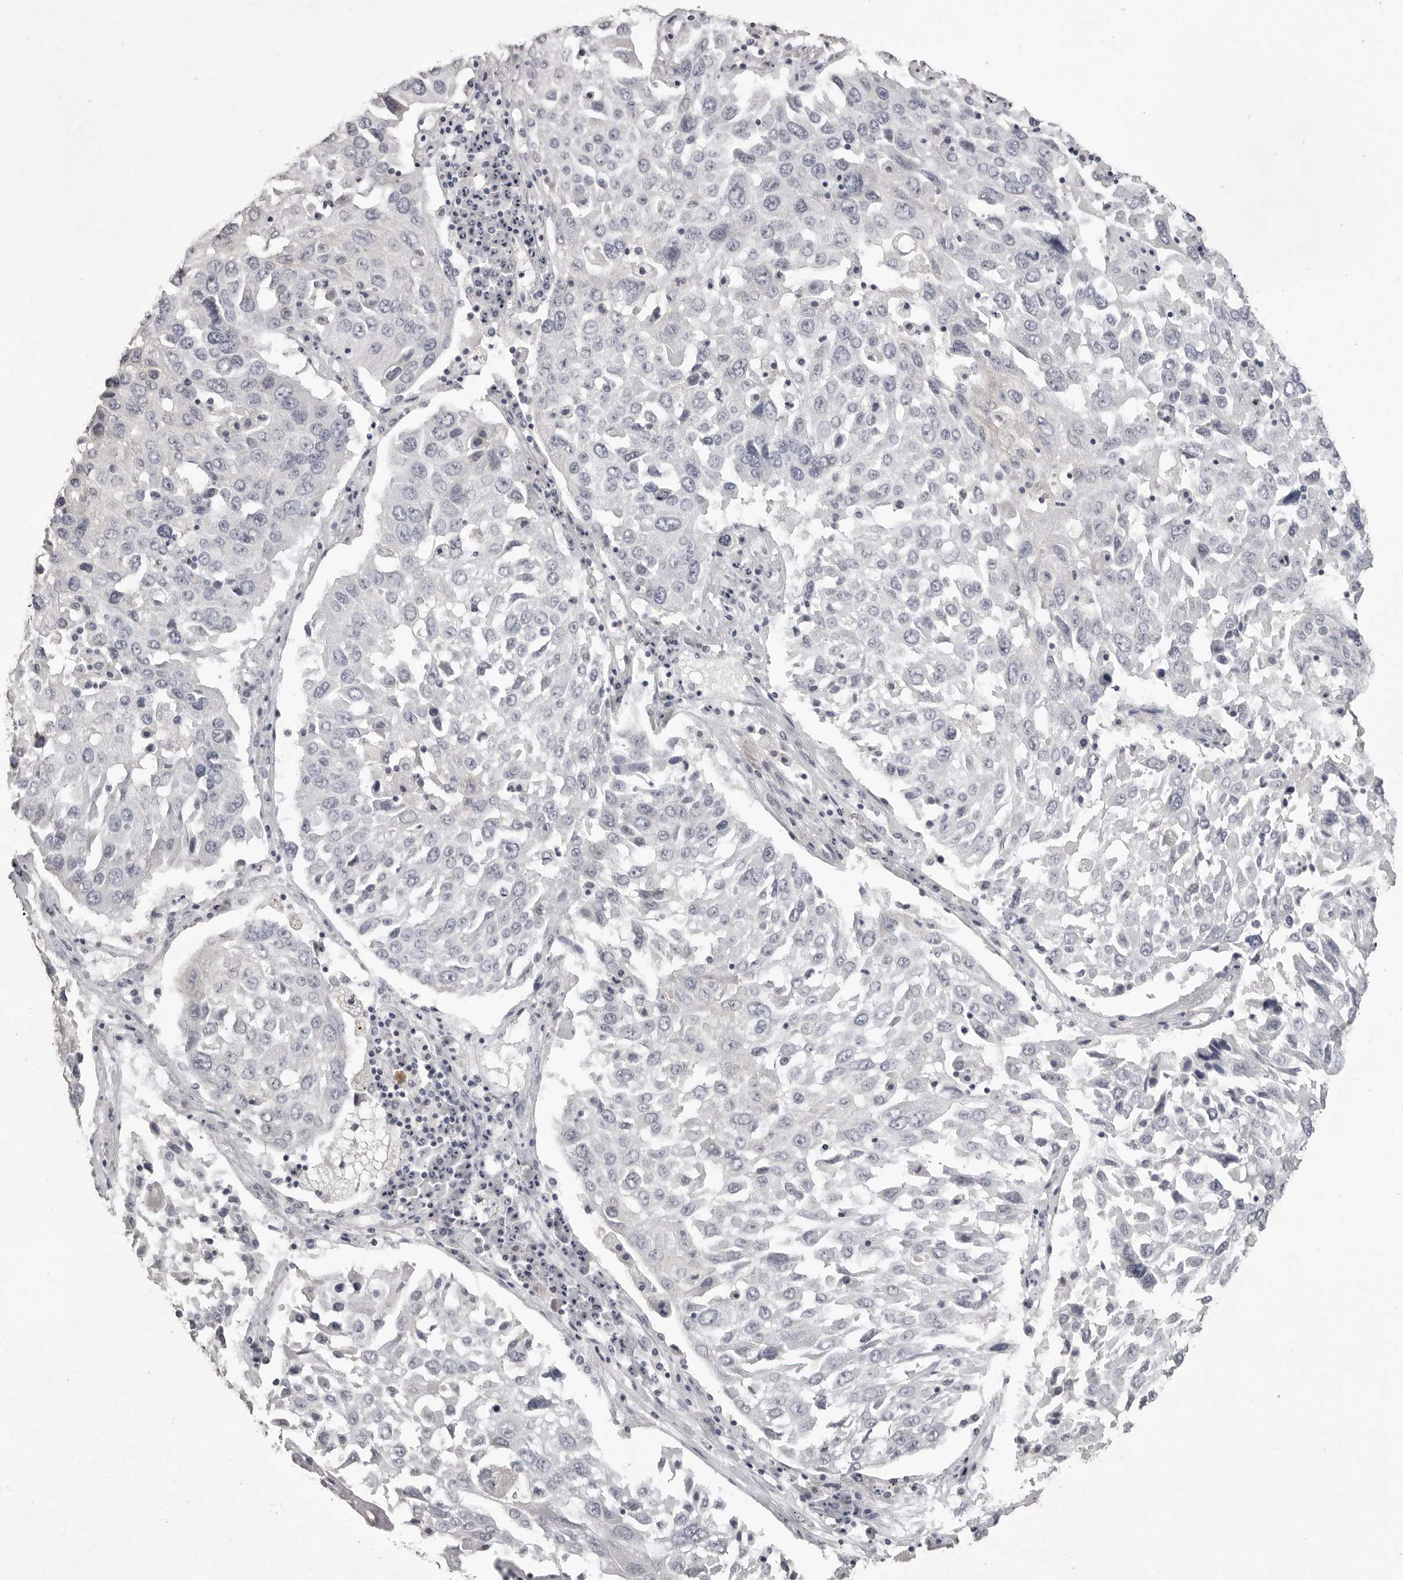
{"staining": {"intensity": "negative", "quantity": "none", "location": "none"}, "tissue": "lung cancer", "cell_type": "Tumor cells", "image_type": "cancer", "snomed": [{"axis": "morphology", "description": "Squamous cell carcinoma, NOS"}, {"axis": "topography", "description": "Lung"}], "caption": "This image is of lung squamous cell carcinoma stained with IHC to label a protein in brown with the nuclei are counter-stained blue. There is no staining in tumor cells. (Stains: DAB IHC with hematoxylin counter stain, Microscopy: brightfield microscopy at high magnification).", "gene": "GPN2", "patient": {"sex": "male", "age": 65}}